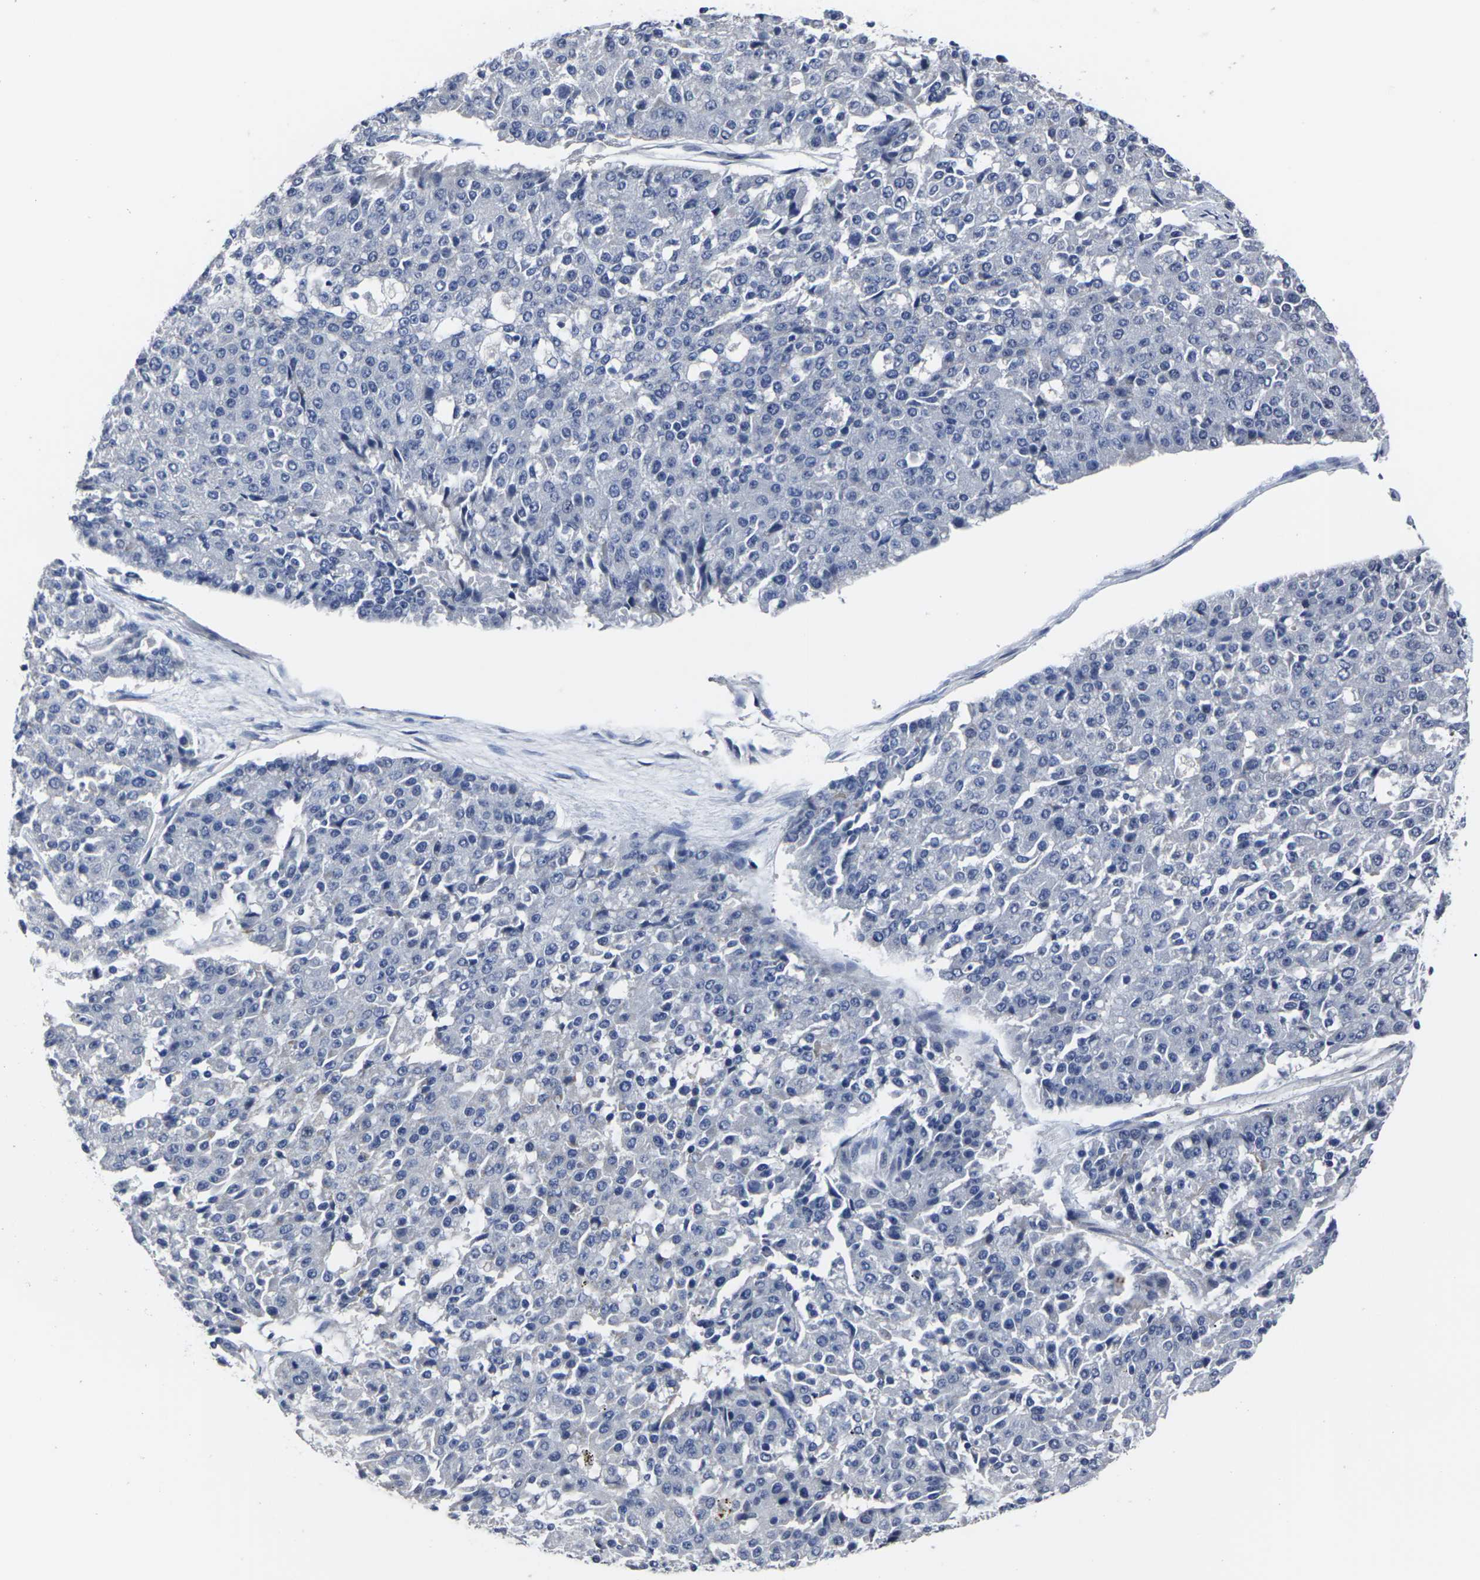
{"staining": {"intensity": "negative", "quantity": "none", "location": "none"}, "tissue": "pancreatic cancer", "cell_type": "Tumor cells", "image_type": "cancer", "snomed": [{"axis": "morphology", "description": "Adenocarcinoma, NOS"}, {"axis": "topography", "description": "Pancreas"}], "caption": "There is no significant positivity in tumor cells of pancreatic cancer (adenocarcinoma). Nuclei are stained in blue.", "gene": "MSANTD4", "patient": {"sex": "male", "age": 50}}